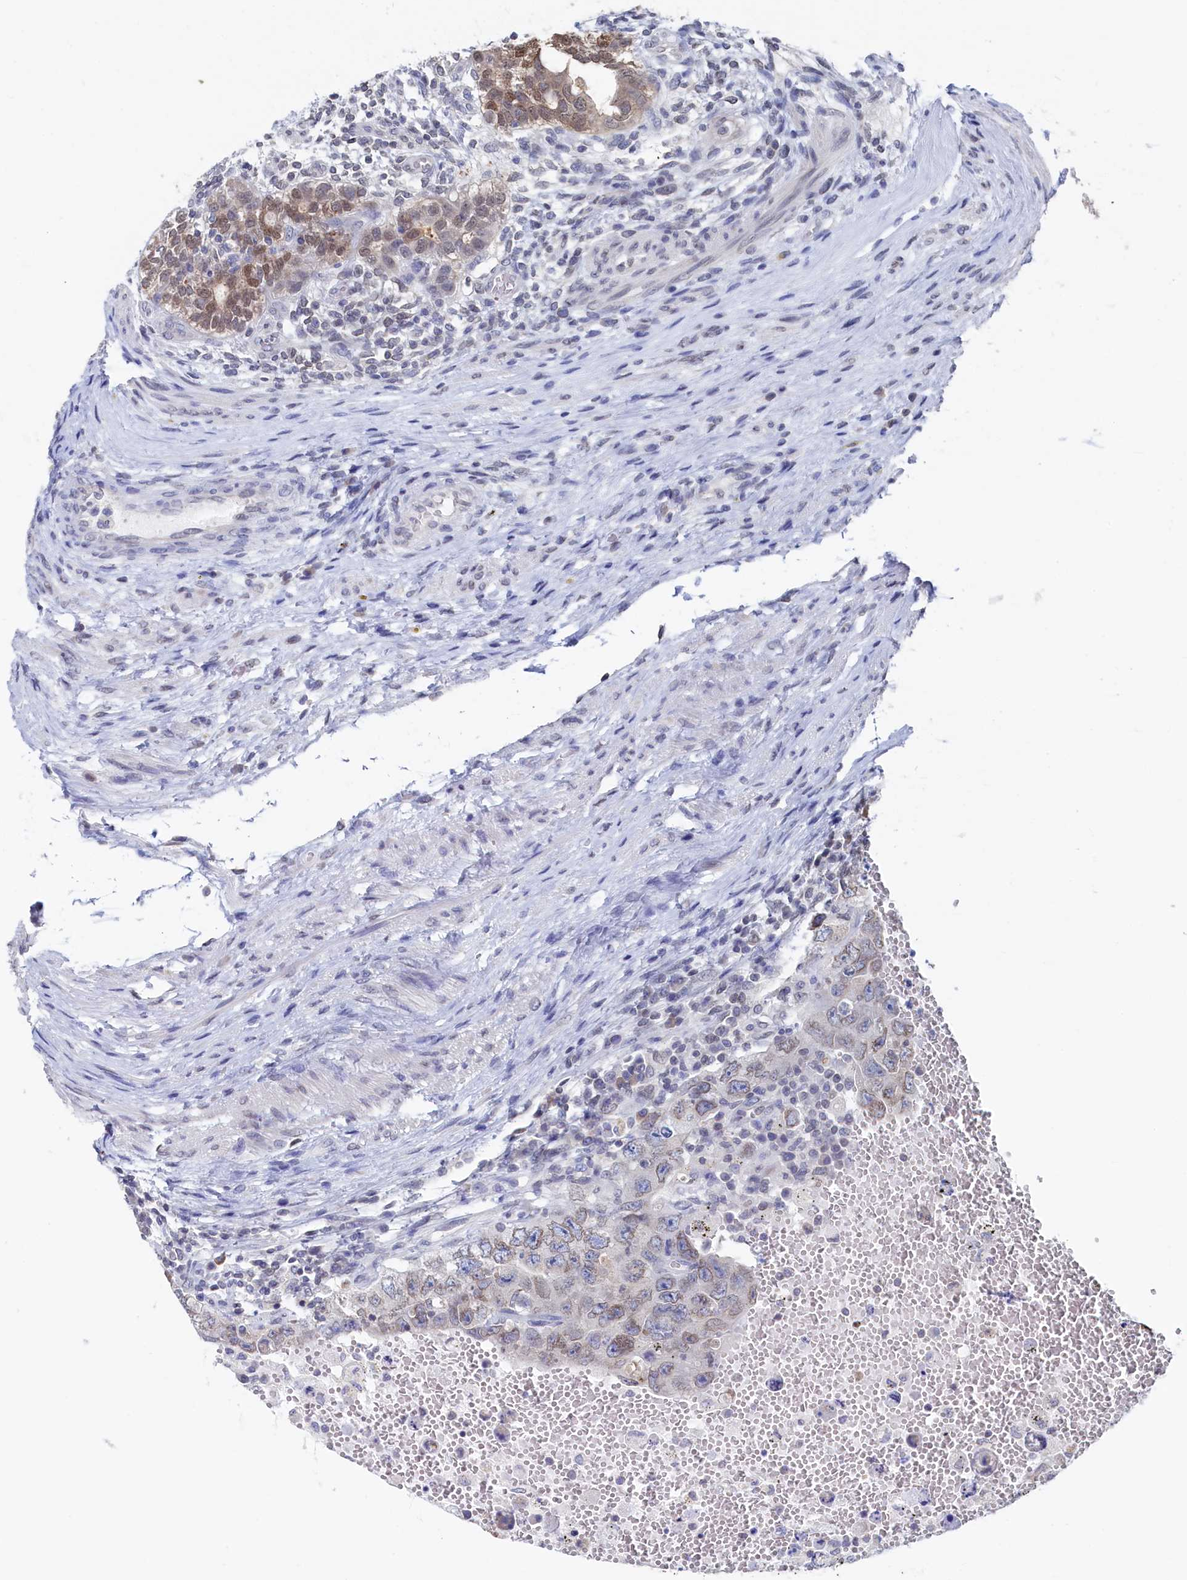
{"staining": {"intensity": "weak", "quantity": ">75%", "location": "cytoplasmic/membranous,nuclear"}, "tissue": "testis cancer", "cell_type": "Tumor cells", "image_type": "cancer", "snomed": [{"axis": "morphology", "description": "Carcinoma, Embryonal, NOS"}, {"axis": "topography", "description": "Testis"}], "caption": "Brown immunohistochemical staining in human testis cancer reveals weak cytoplasmic/membranous and nuclear positivity in approximately >75% of tumor cells.", "gene": "C11orf54", "patient": {"sex": "male", "age": 26}}